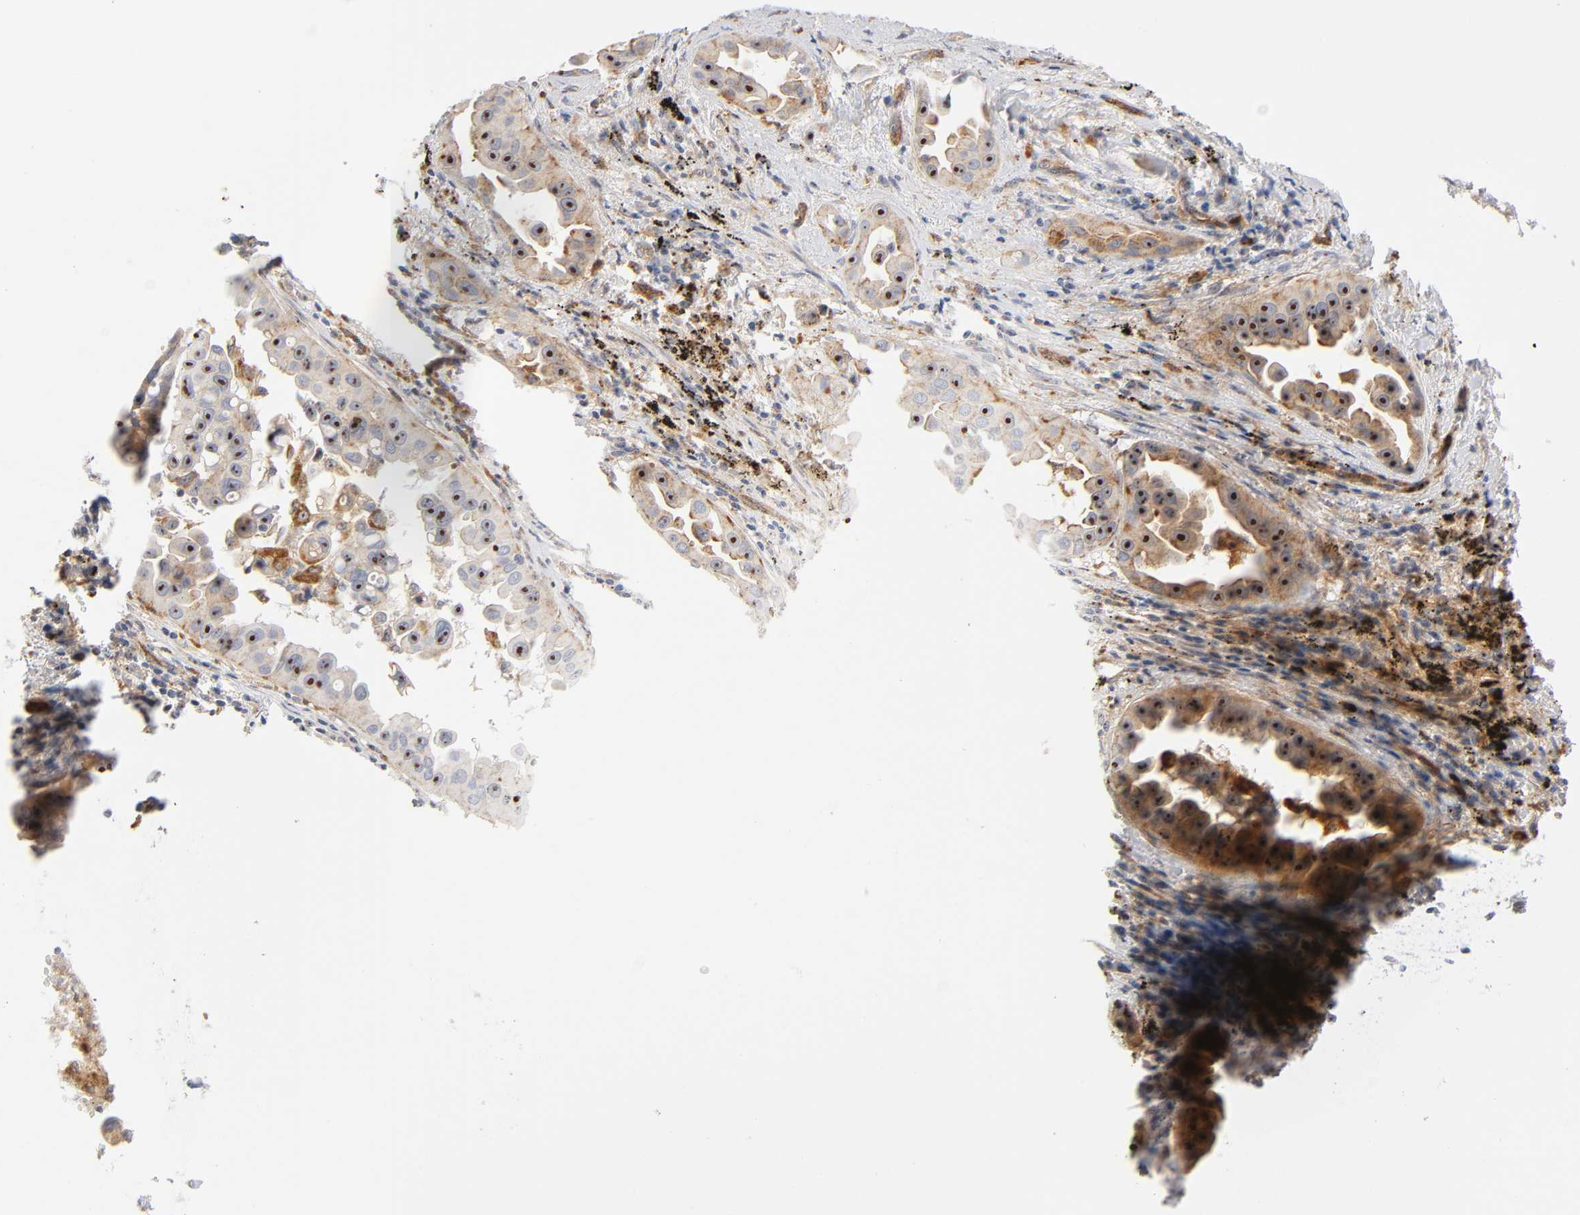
{"staining": {"intensity": "strong", "quantity": ">75%", "location": "cytoplasmic/membranous,nuclear"}, "tissue": "lung cancer", "cell_type": "Tumor cells", "image_type": "cancer", "snomed": [{"axis": "morphology", "description": "Normal tissue, NOS"}, {"axis": "morphology", "description": "Adenocarcinoma, NOS"}, {"axis": "topography", "description": "Bronchus"}], "caption": "The immunohistochemical stain highlights strong cytoplasmic/membranous and nuclear staining in tumor cells of lung cancer tissue. (IHC, brightfield microscopy, high magnification).", "gene": "PLD1", "patient": {"sex": "male", "age": 68}}